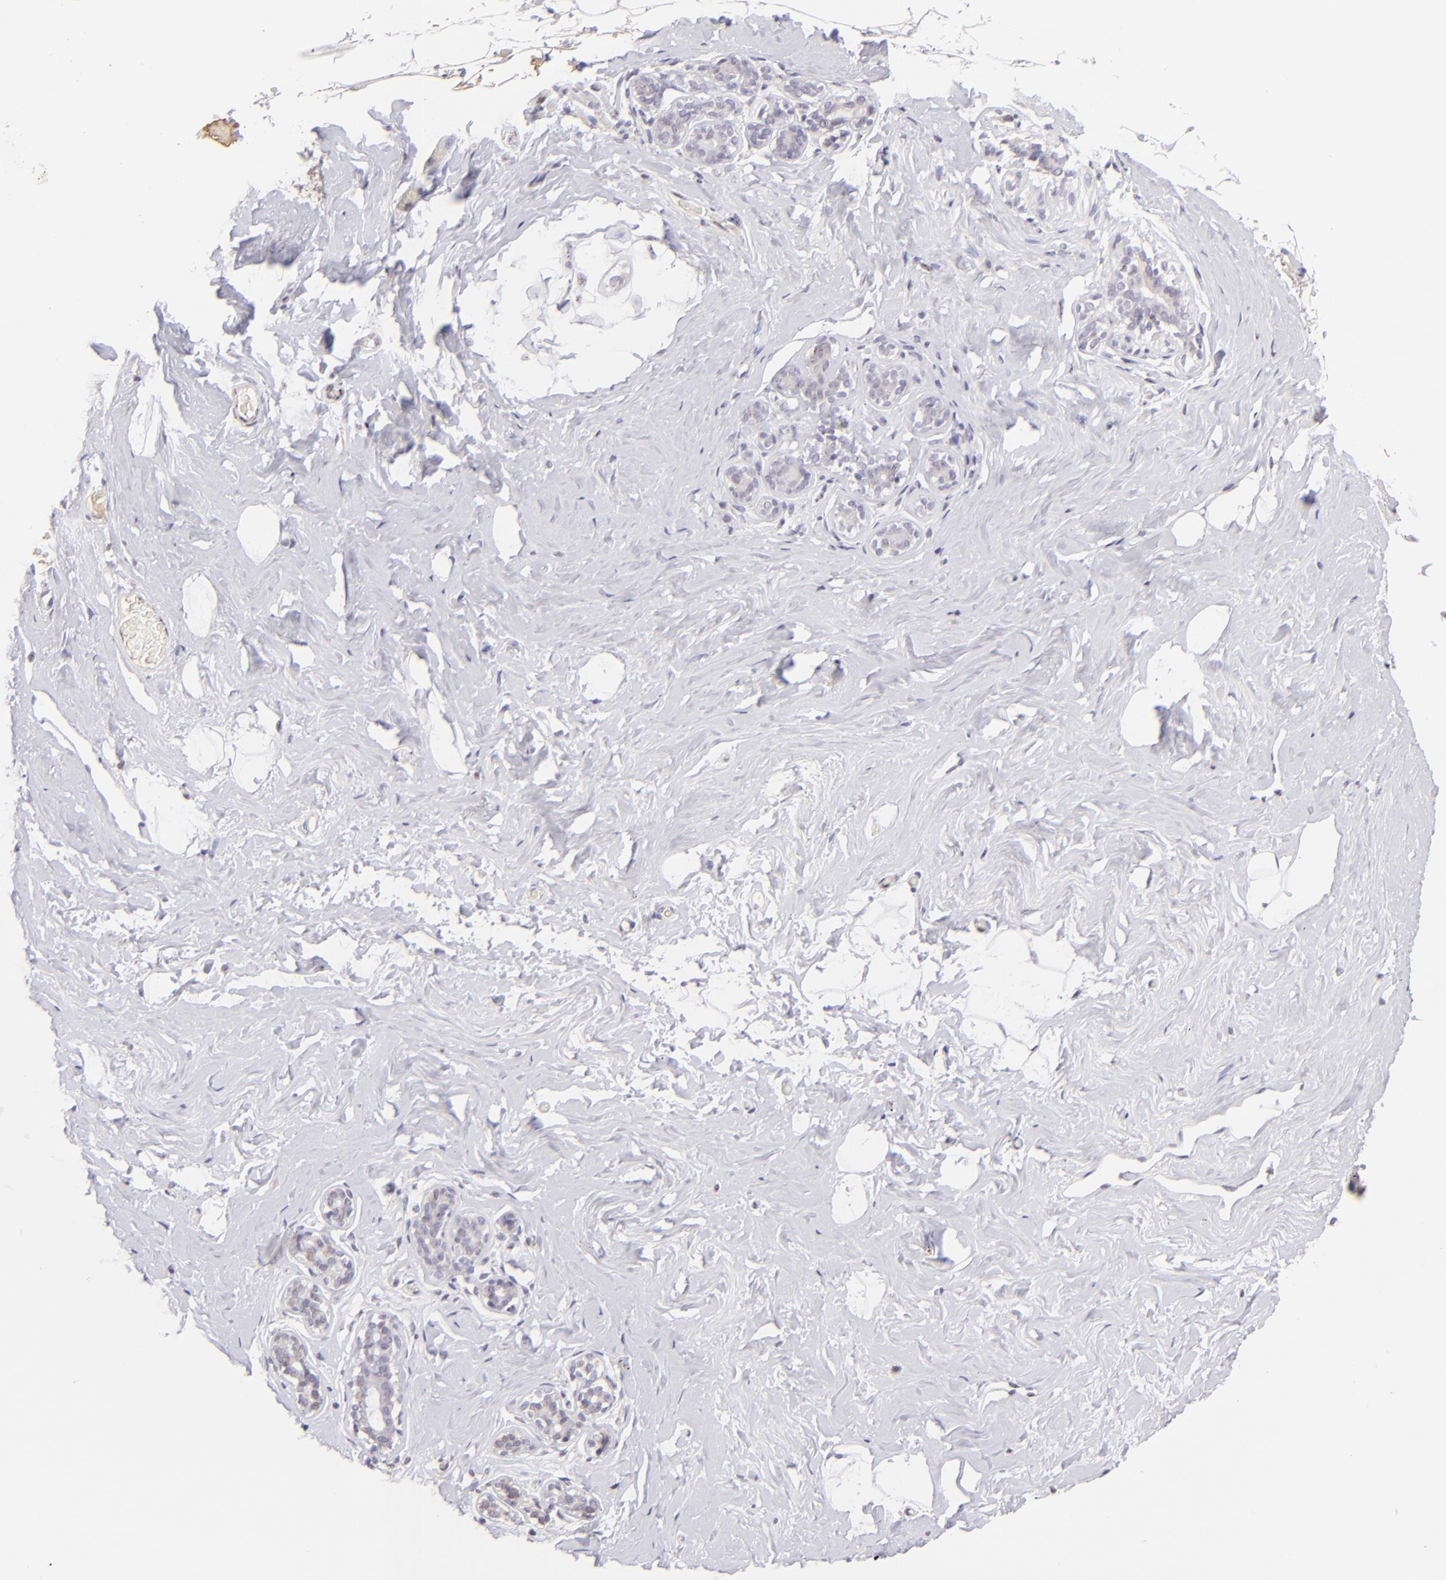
{"staining": {"intensity": "negative", "quantity": "none", "location": "none"}, "tissue": "breast", "cell_type": "Adipocytes", "image_type": "normal", "snomed": [{"axis": "morphology", "description": "Normal tissue, NOS"}, {"axis": "topography", "description": "Breast"}, {"axis": "topography", "description": "Soft tissue"}], "caption": "There is no significant positivity in adipocytes of breast. (DAB (3,3'-diaminobenzidine) IHC, high magnification).", "gene": "MAGEA1", "patient": {"sex": "female", "age": 75}}